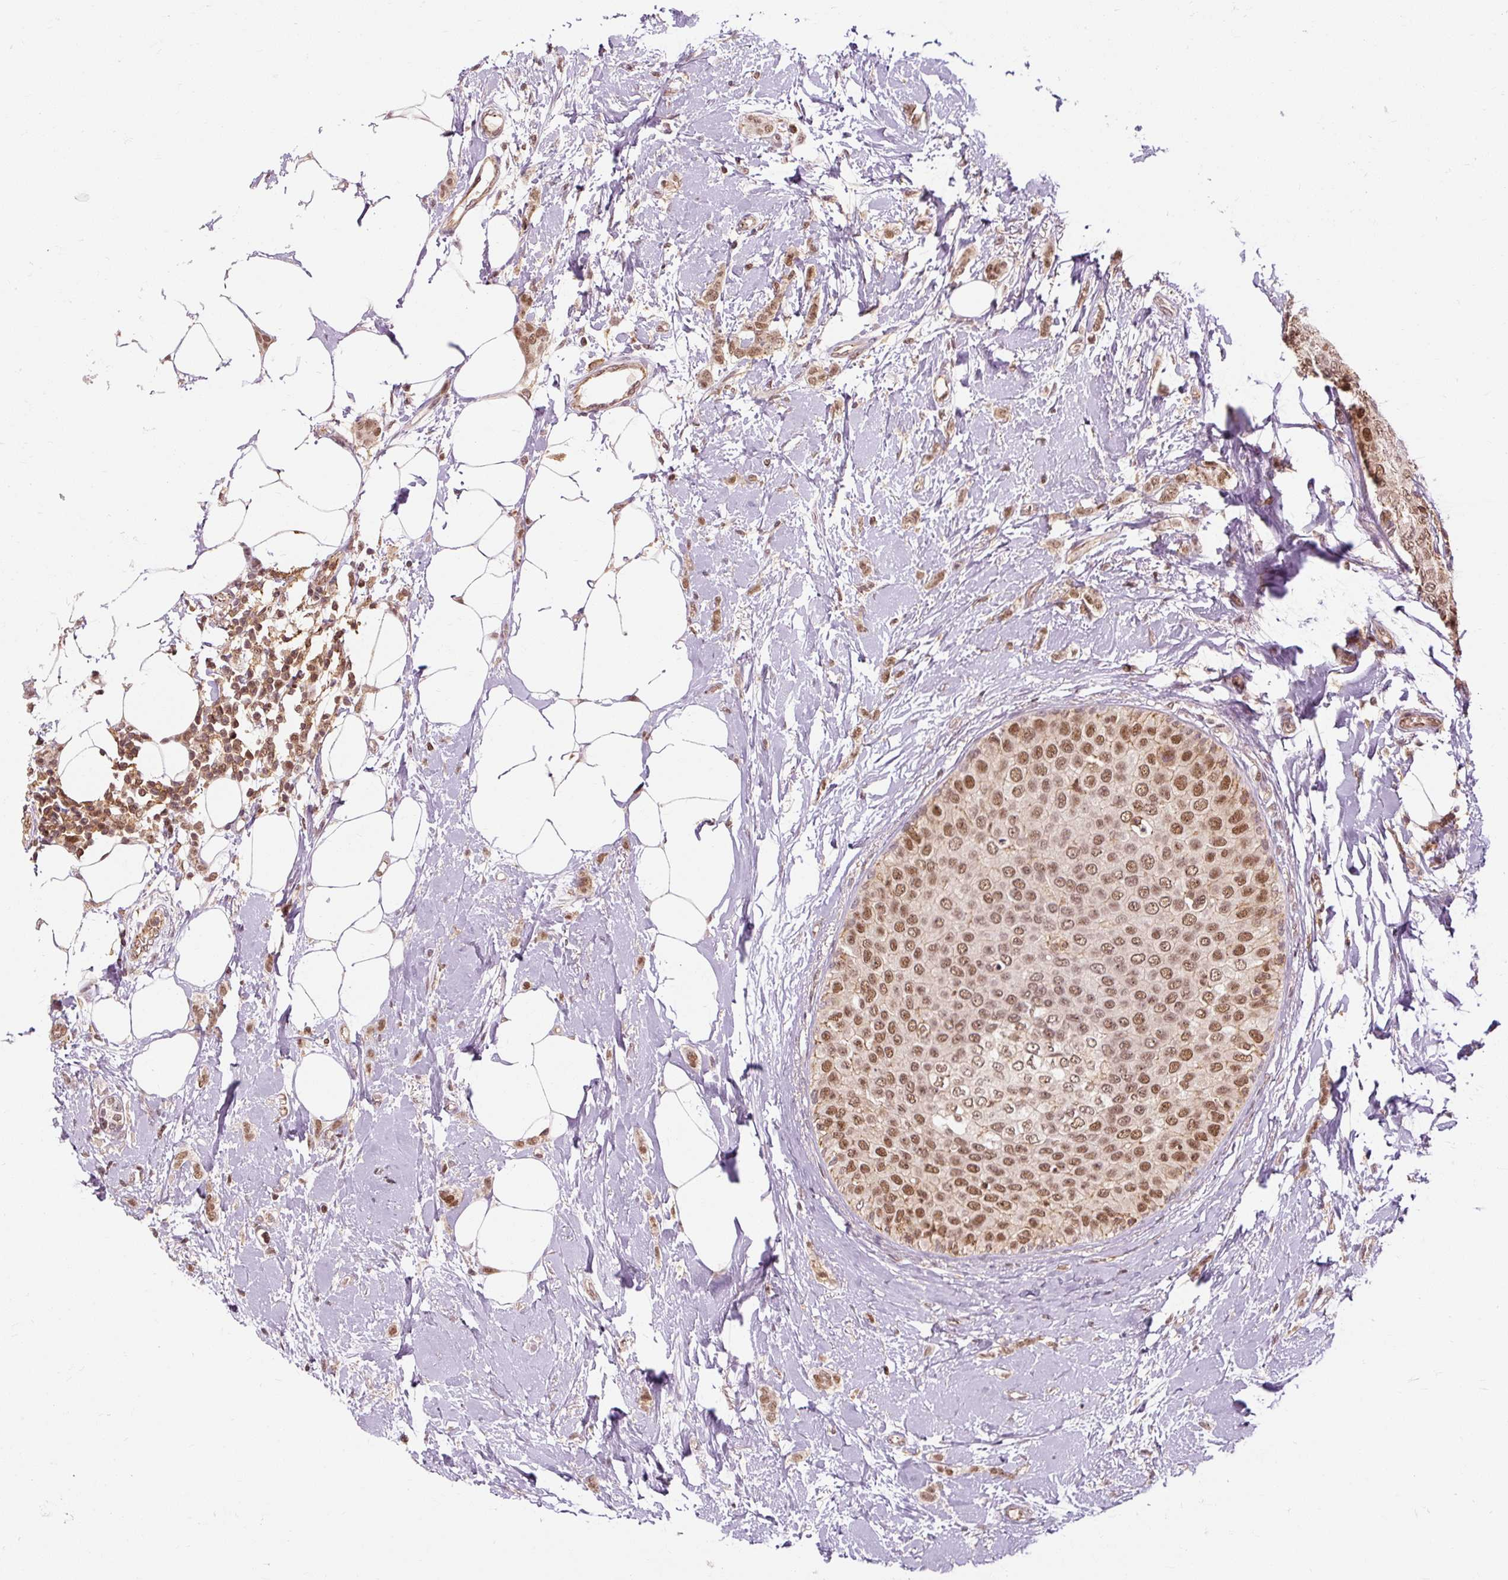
{"staining": {"intensity": "moderate", "quantity": ">75%", "location": "nuclear"}, "tissue": "breast cancer", "cell_type": "Tumor cells", "image_type": "cancer", "snomed": [{"axis": "morphology", "description": "Duct carcinoma"}, {"axis": "topography", "description": "Breast"}], "caption": "IHC (DAB) staining of human breast intraductal carcinoma reveals moderate nuclear protein expression in approximately >75% of tumor cells.", "gene": "CSTF1", "patient": {"sex": "female", "age": 72}}